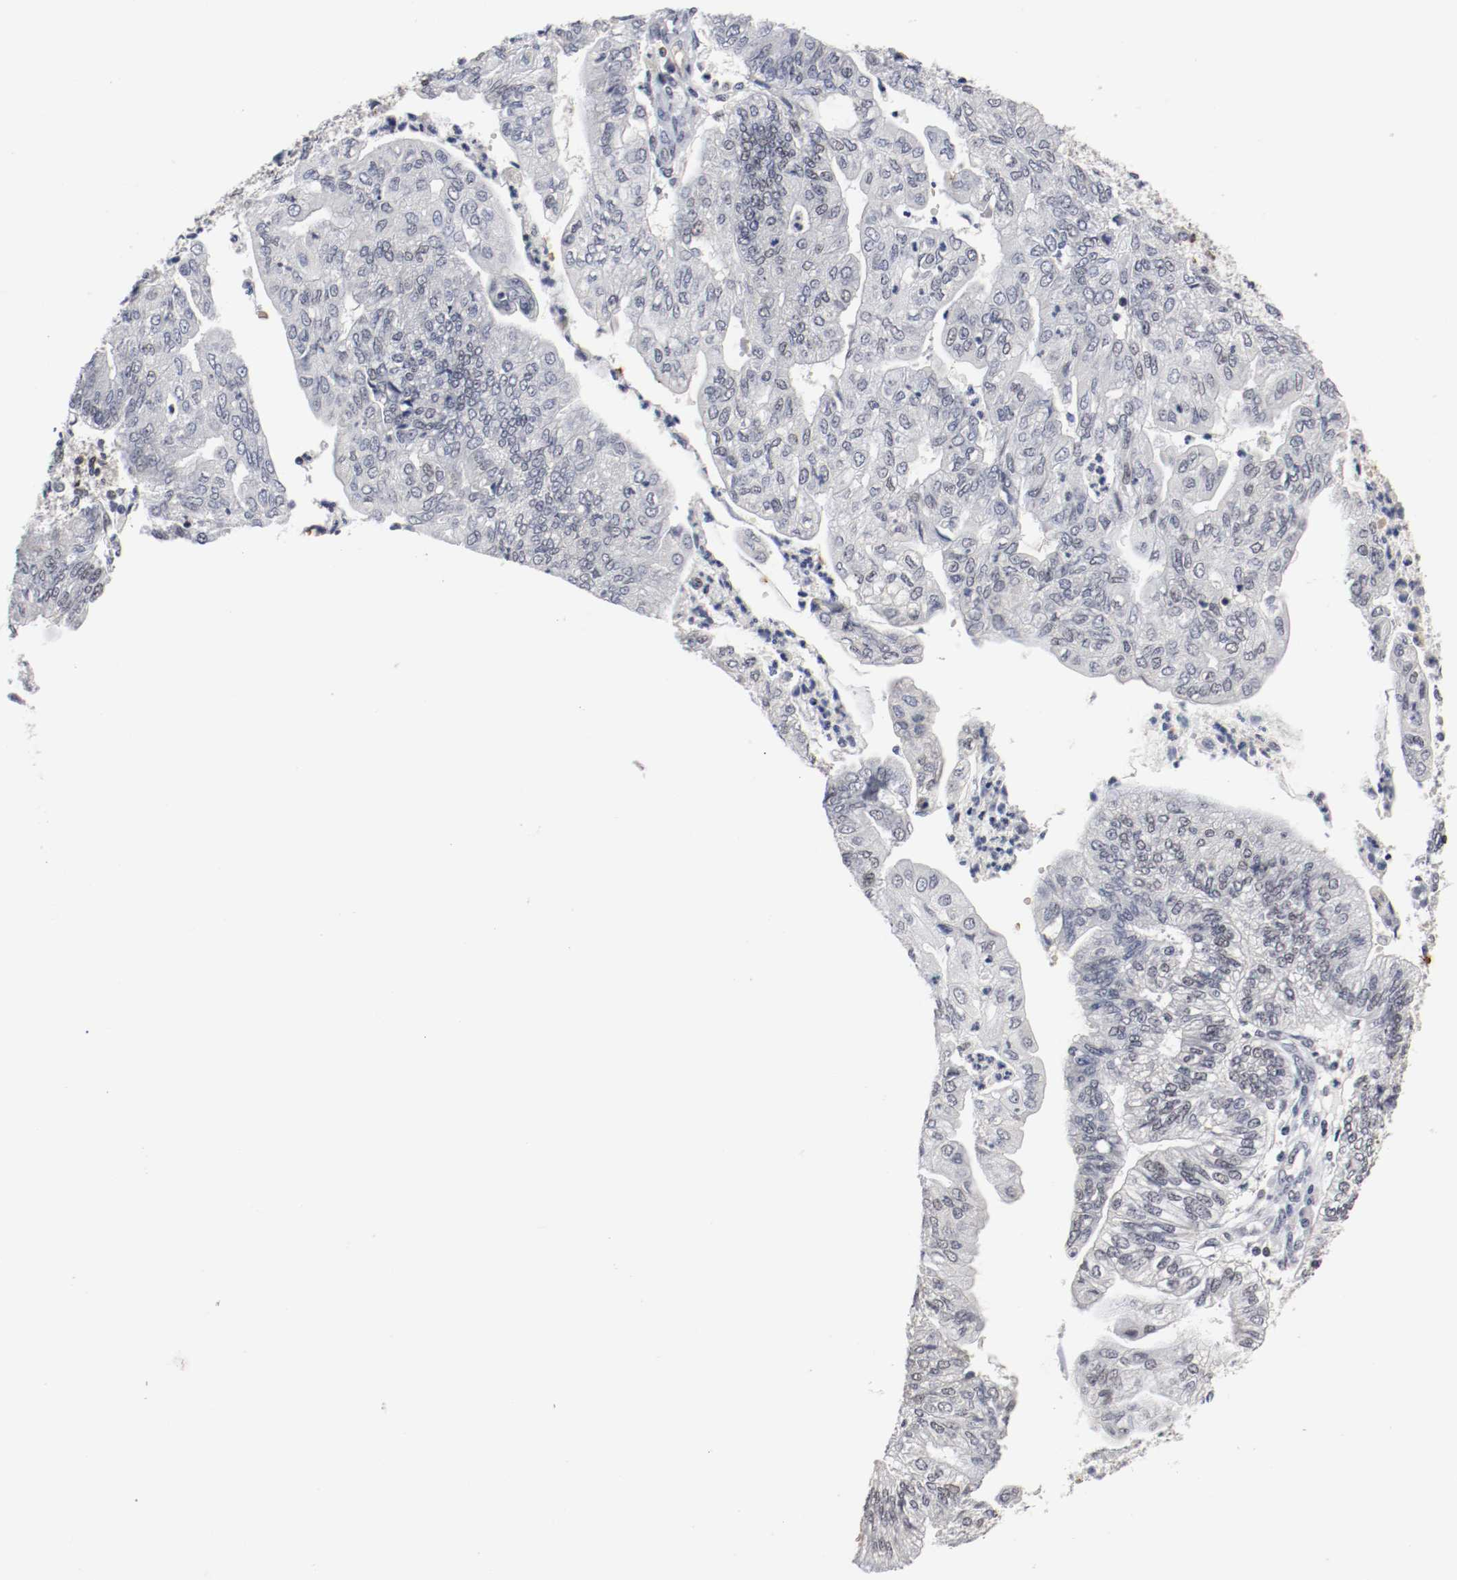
{"staining": {"intensity": "negative", "quantity": "none", "location": "none"}, "tissue": "endometrial cancer", "cell_type": "Tumor cells", "image_type": "cancer", "snomed": [{"axis": "morphology", "description": "Adenocarcinoma, NOS"}, {"axis": "topography", "description": "Endometrium"}], "caption": "High magnification brightfield microscopy of endometrial cancer stained with DAB (3,3'-diaminobenzidine) (brown) and counterstained with hematoxylin (blue): tumor cells show no significant expression. Nuclei are stained in blue.", "gene": "JUND", "patient": {"sex": "female", "age": 59}}